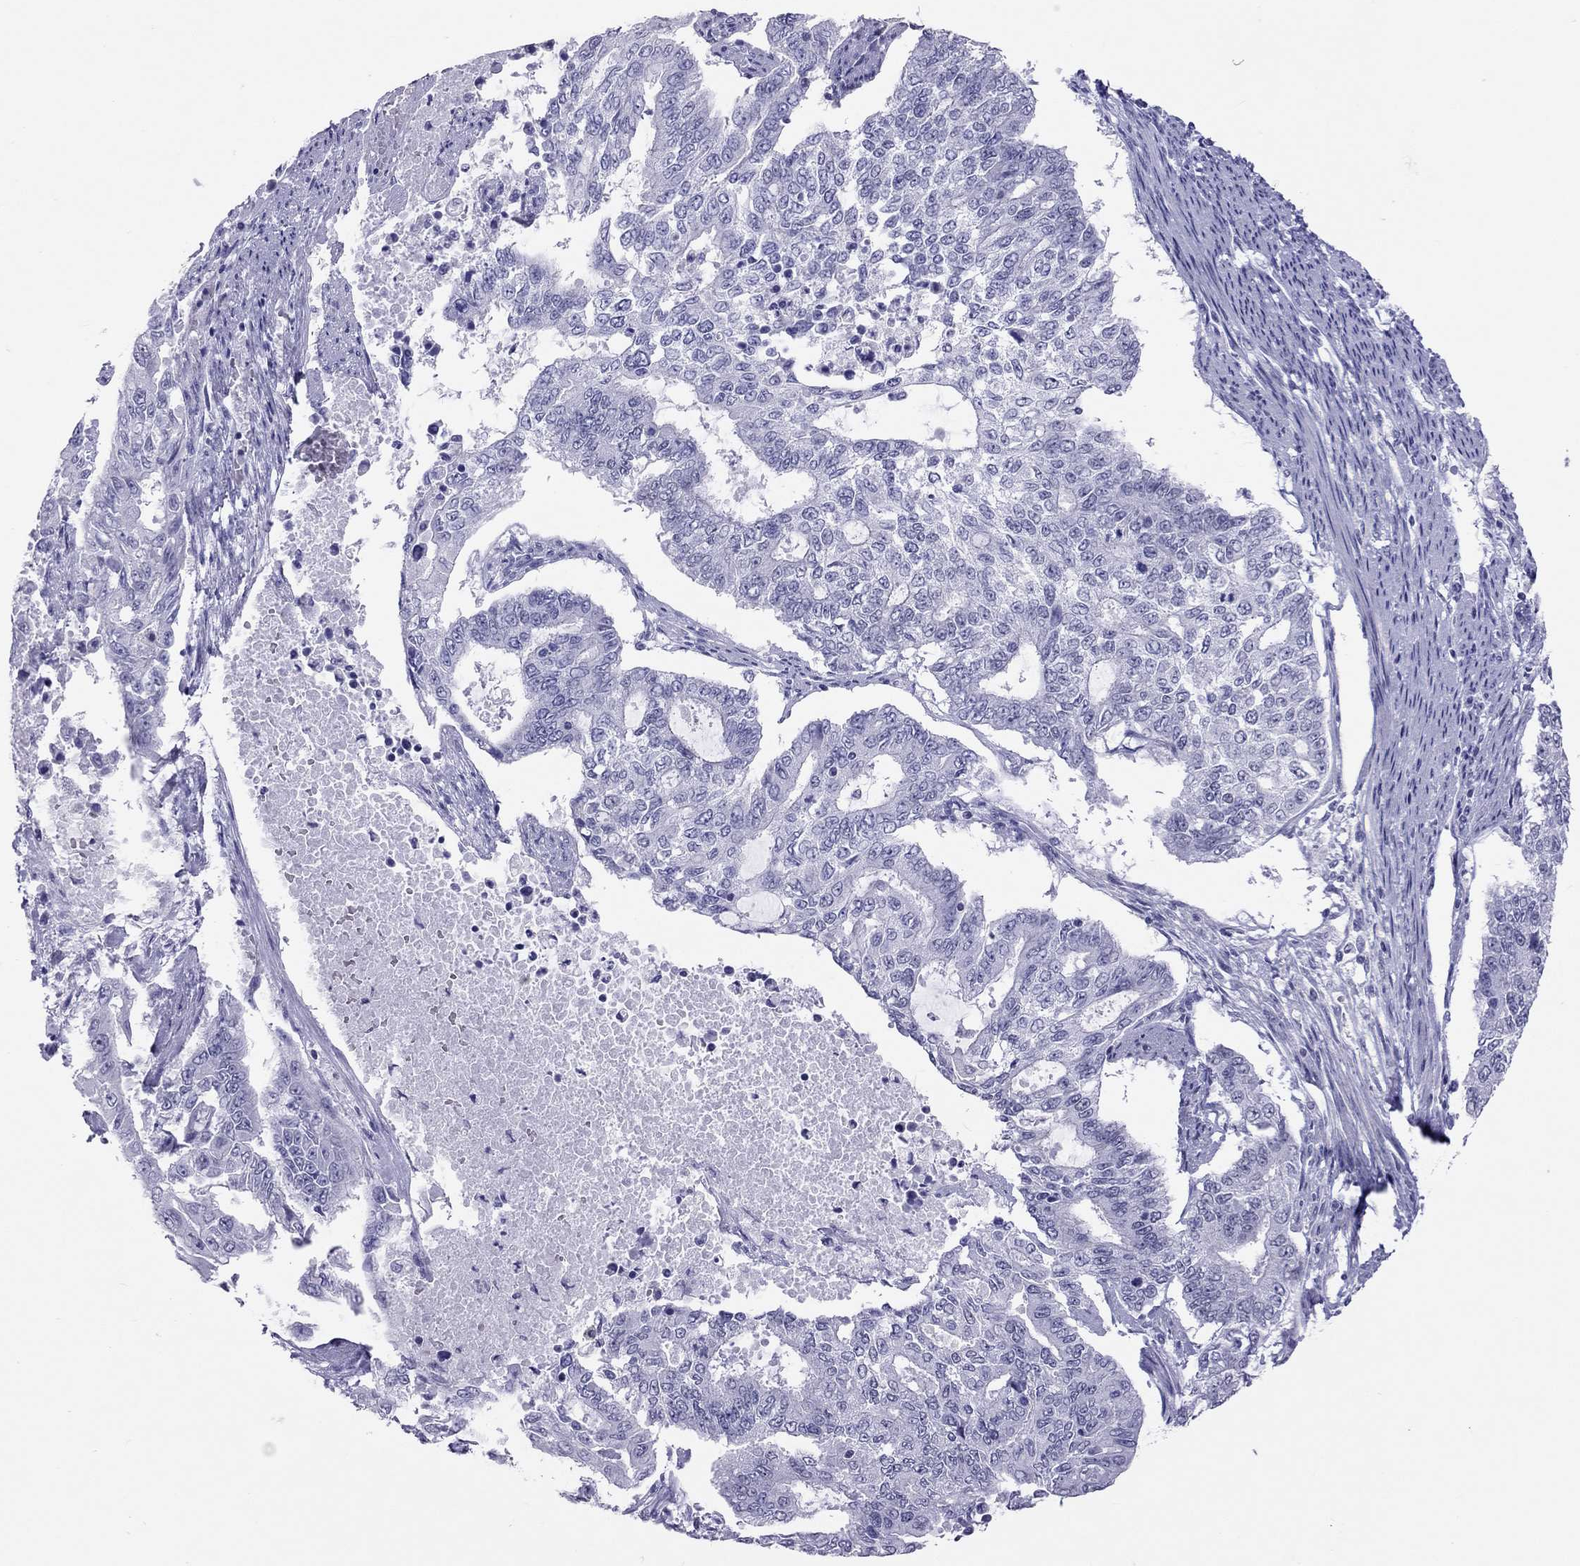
{"staining": {"intensity": "negative", "quantity": "none", "location": "none"}, "tissue": "endometrial cancer", "cell_type": "Tumor cells", "image_type": "cancer", "snomed": [{"axis": "morphology", "description": "Adenocarcinoma, NOS"}, {"axis": "topography", "description": "Uterus"}], "caption": "Tumor cells show no significant protein positivity in endometrial adenocarcinoma.", "gene": "JHY", "patient": {"sex": "female", "age": 59}}